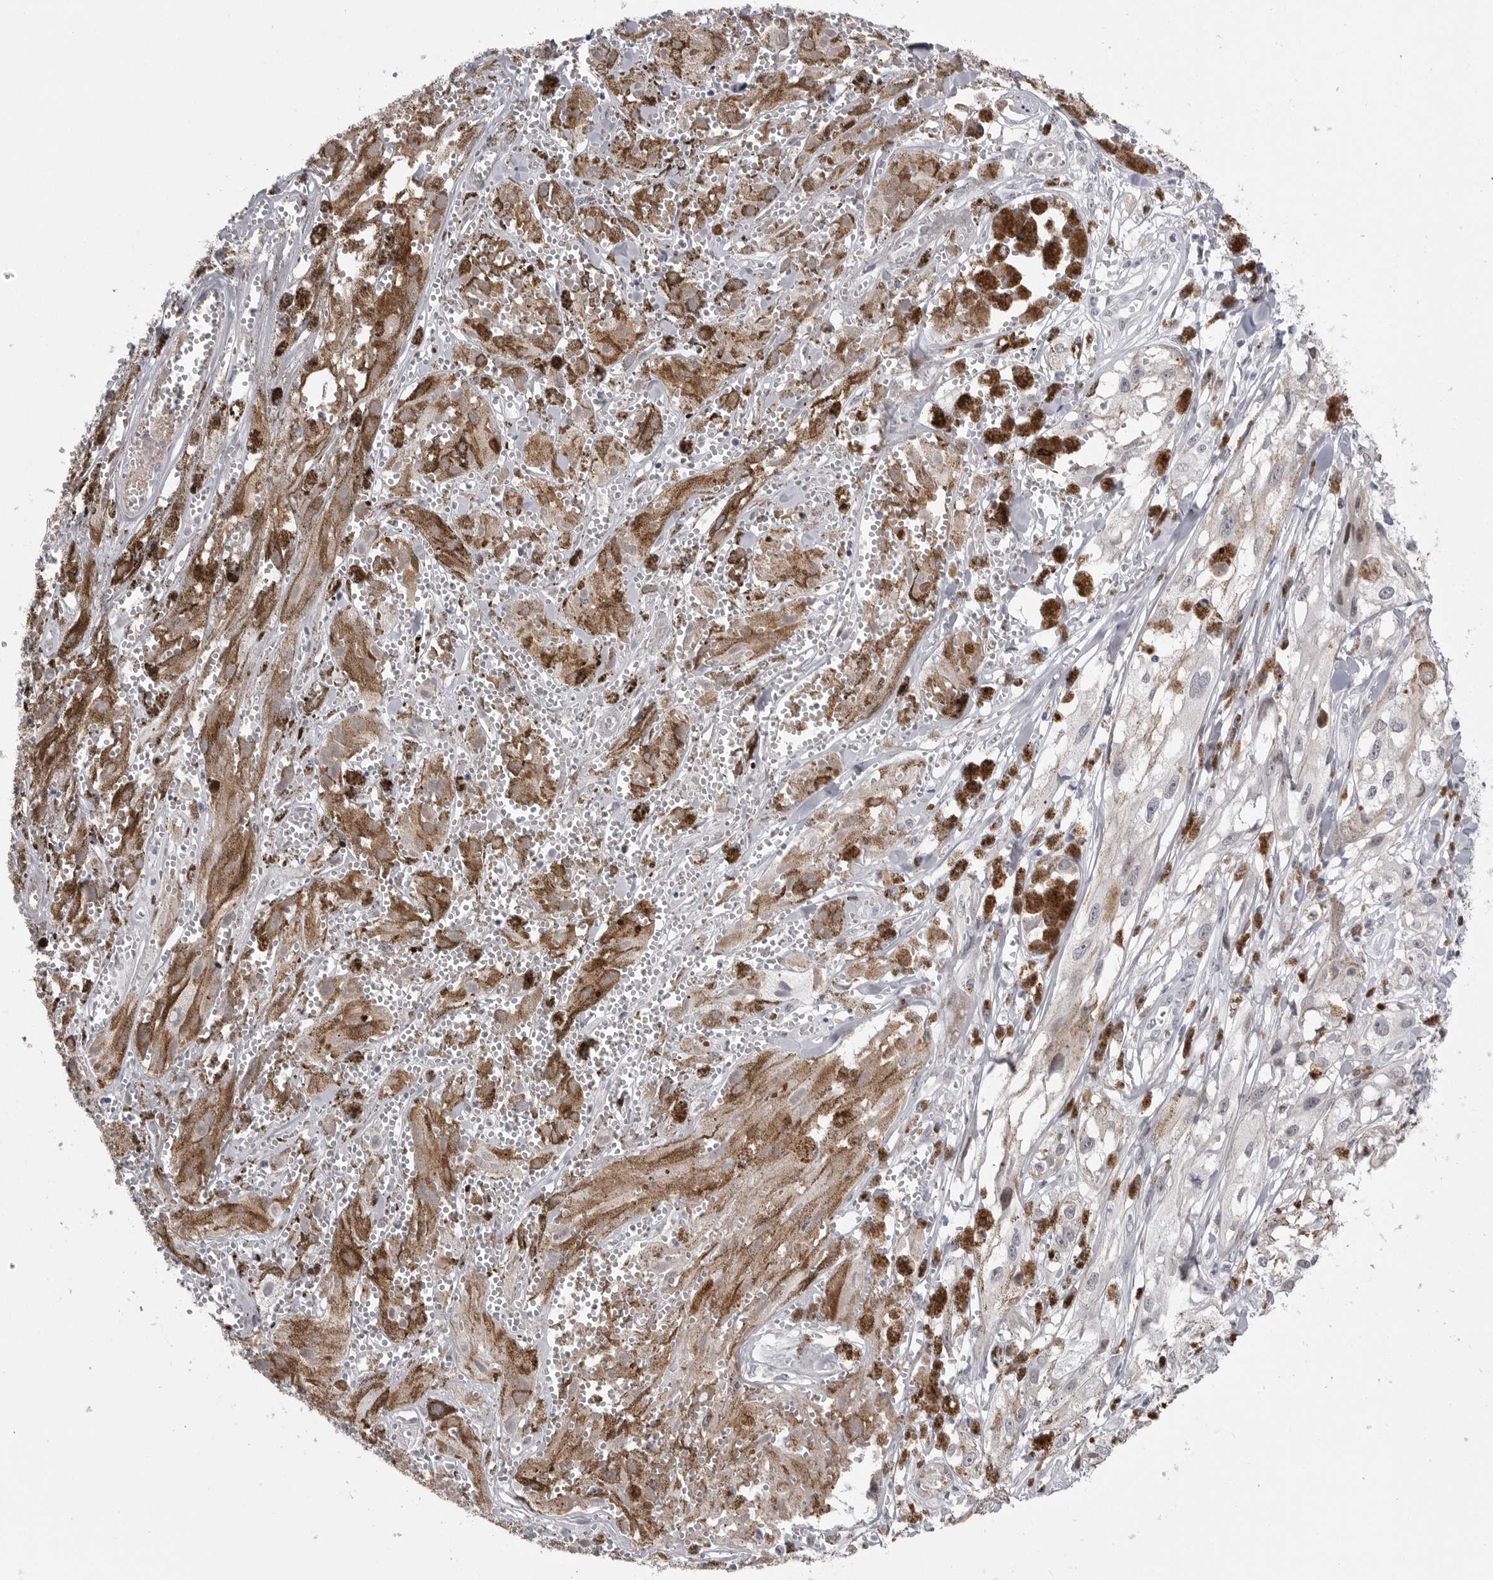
{"staining": {"intensity": "negative", "quantity": "none", "location": "none"}, "tissue": "melanoma", "cell_type": "Tumor cells", "image_type": "cancer", "snomed": [{"axis": "morphology", "description": "Malignant melanoma, NOS"}, {"axis": "topography", "description": "Skin"}], "caption": "This is an immunohistochemistry micrograph of human malignant melanoma. There is no expression in tumor cells.", "gene": "PNPO", "patient": {"sex": "male", "age": 88}}